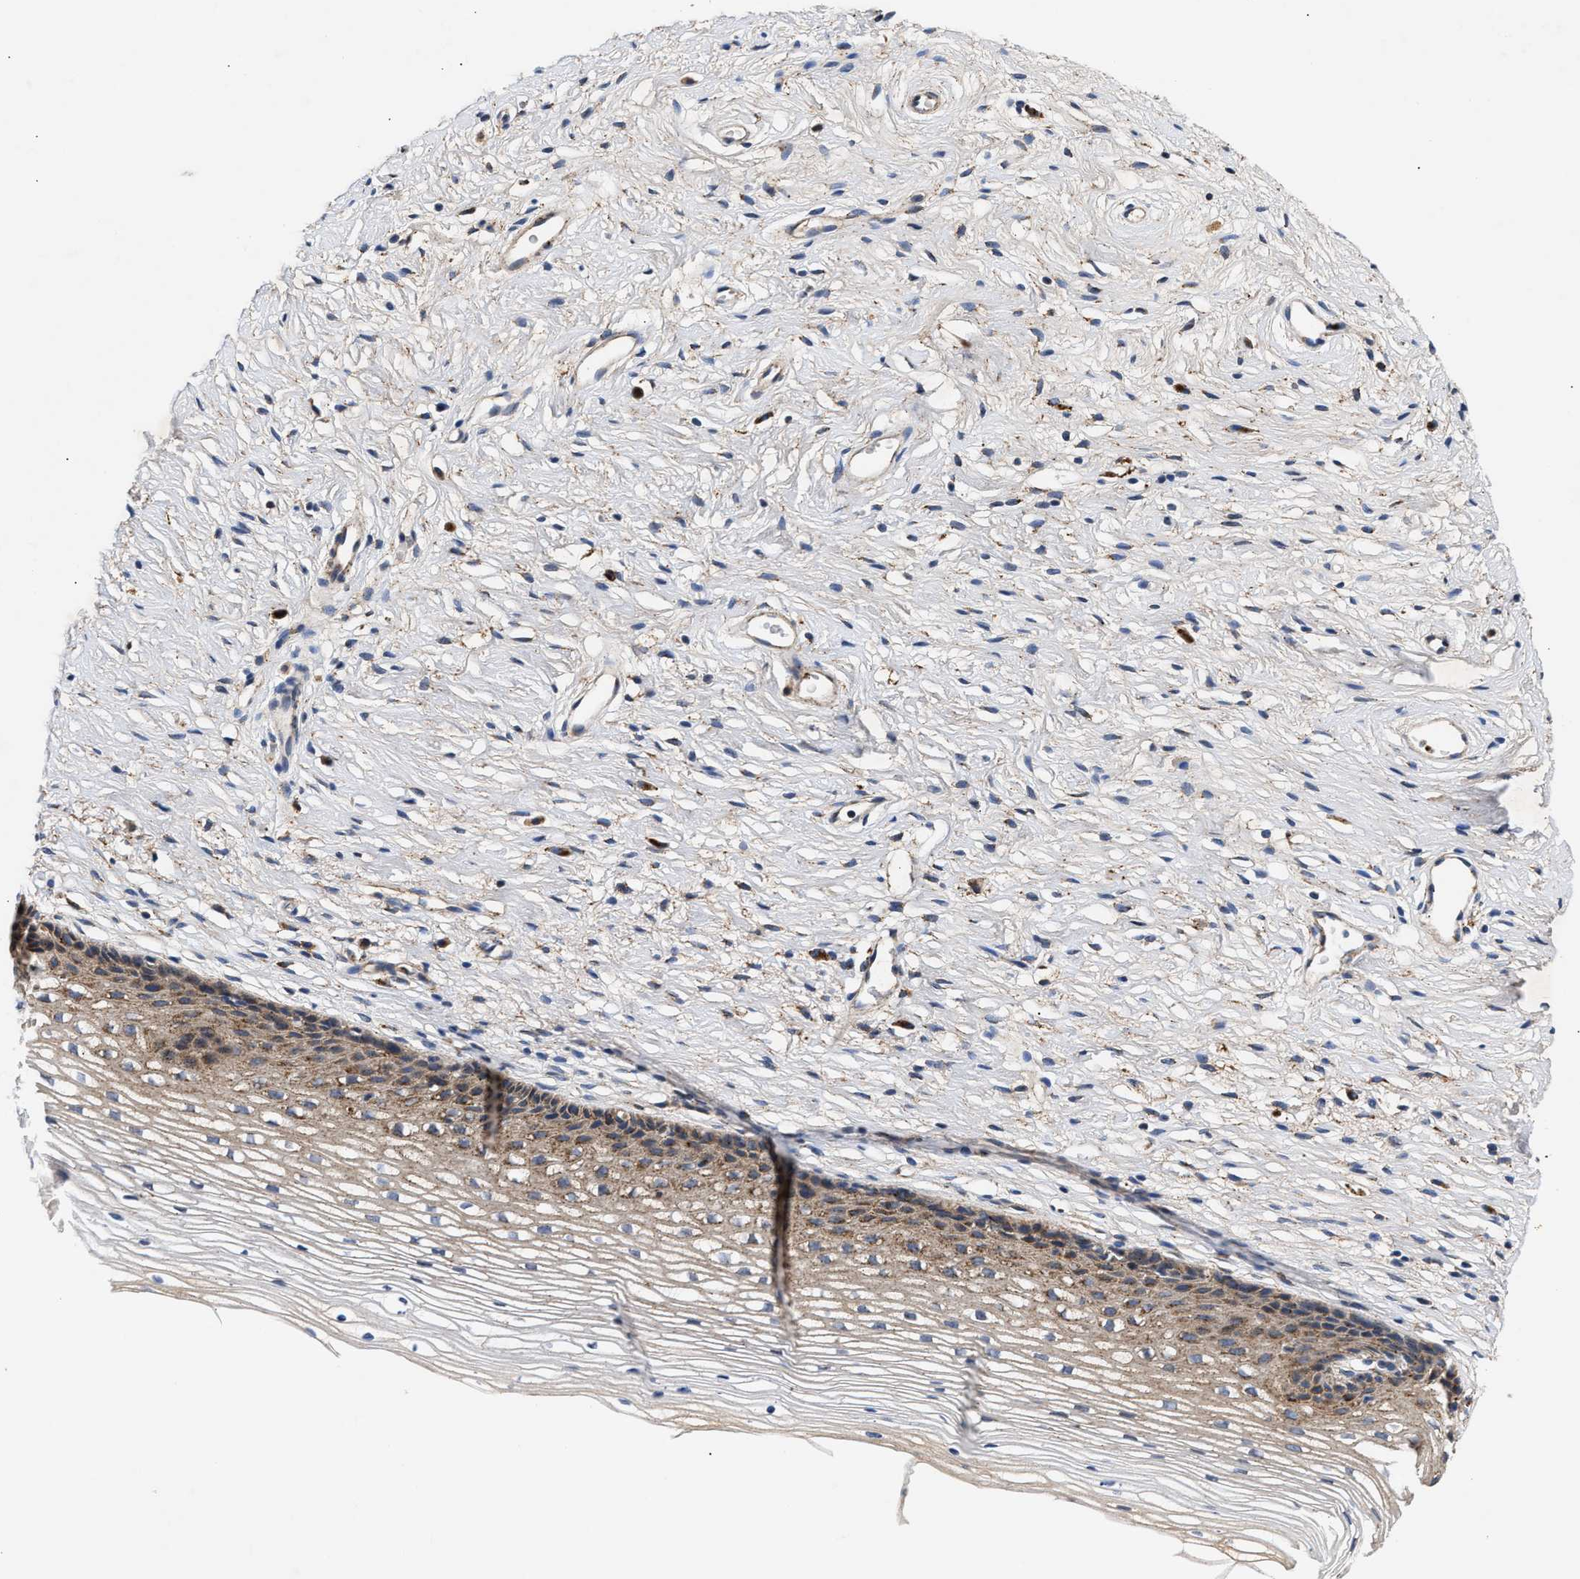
{"staining": {"intensity": "moderate", "quantity": "<25%", "location": "cytoplasmic/membranous"}, "tissue": "cervix", "cell_type": "Glandular cells", "image_type": "normal", "snomed": [{"axis": "morphology", "description": "Normal tissue, NOS"}, {"axis": "topography", "description": "Cervix"}], "caption": "Protein expression analysis of unremarkable human cervix reveals moderate cytoplasmic/membranous expression in about <25% of glandular cells. (Stains: DAB in brown, nuclei in blue, Microscopy: brightfield microscopy at high magnification).", "gene": "CCDC146", "patient": {"sex": "female", "age": 77}}